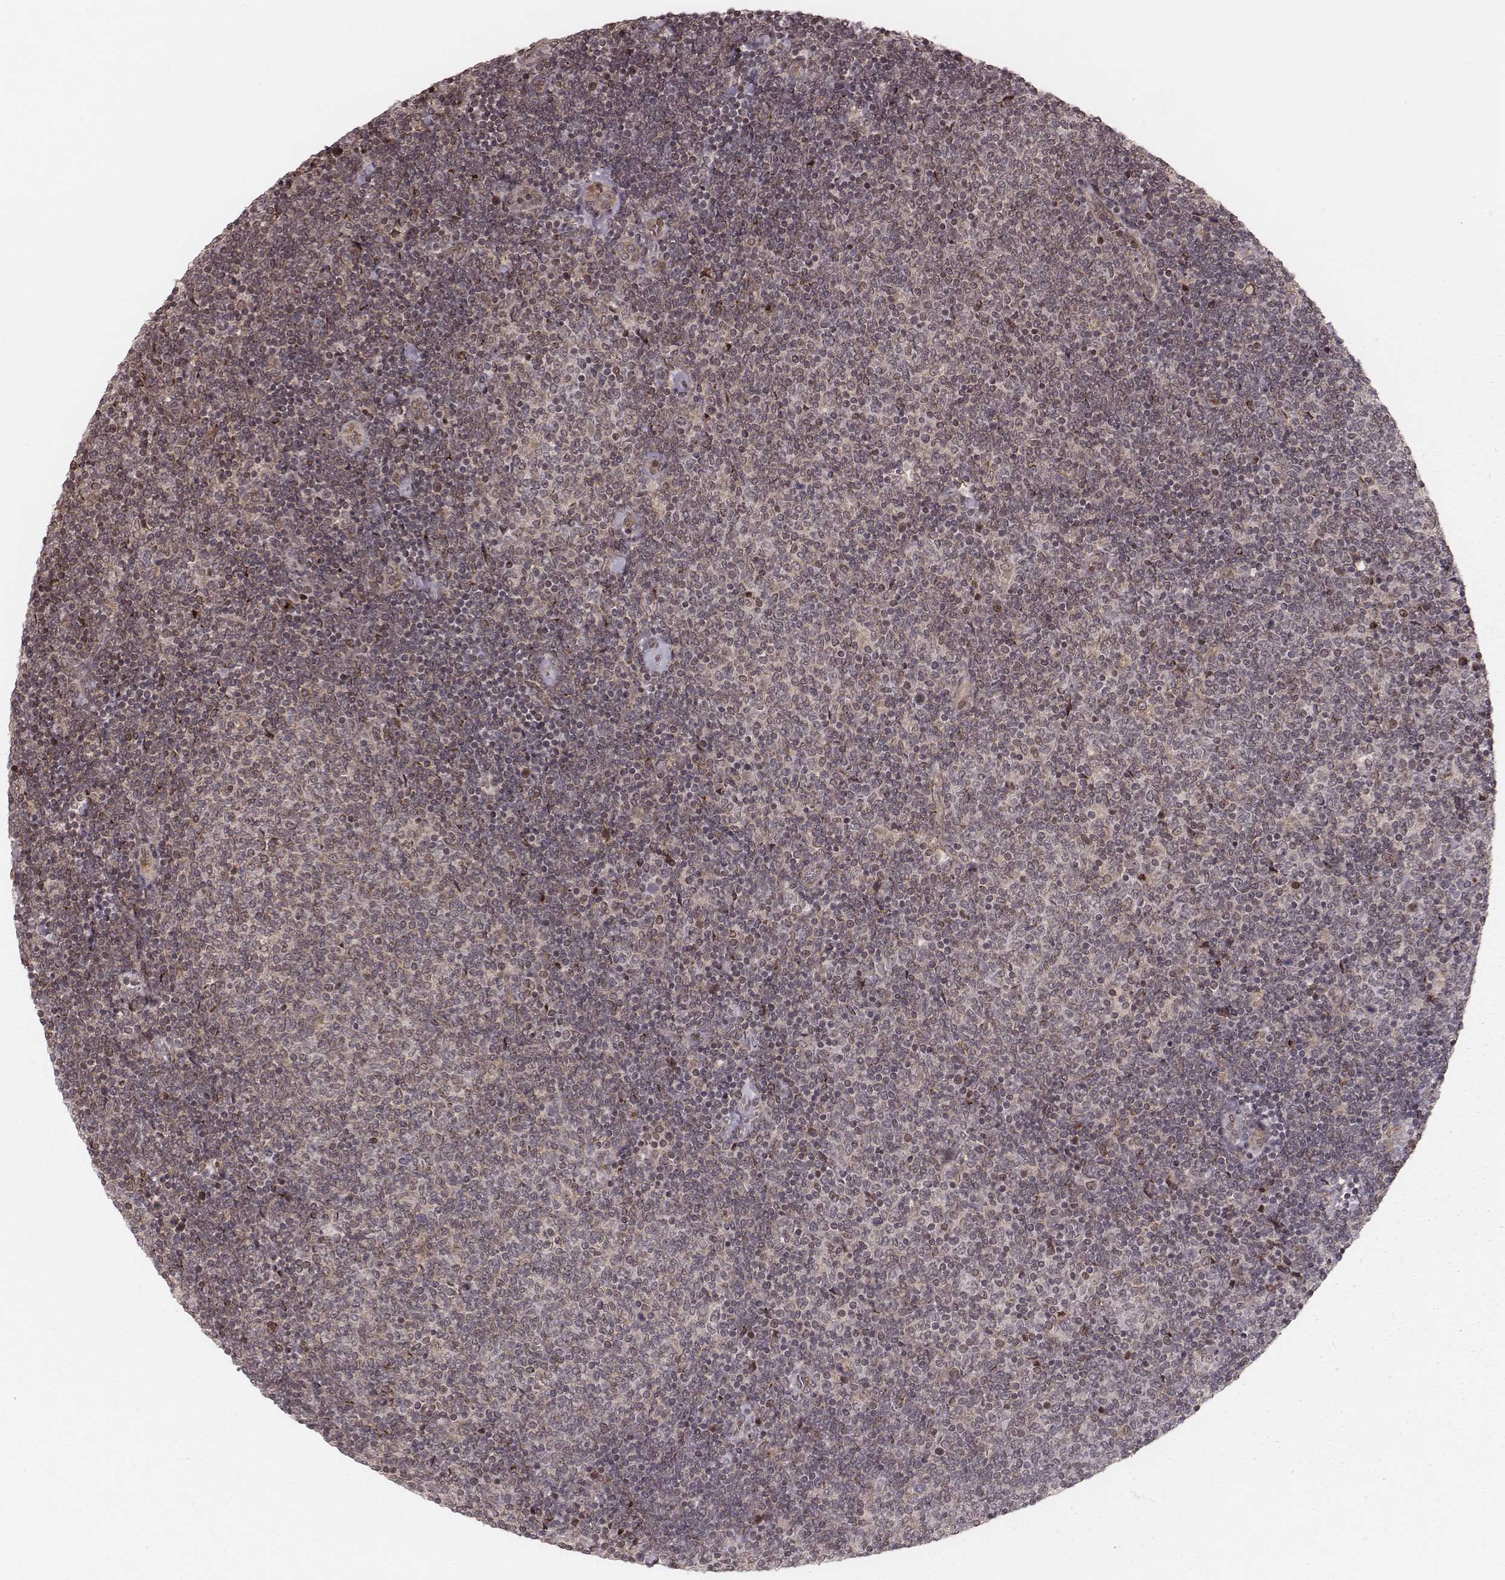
{"staining": {"intensity": "weak", "quantity": "25%-75%", "location": "cytoplasmic/membranous"}, "tissue": "lymphoma", "cell_type": "Tumor cells", "image_type": "cancer", "snomed": [{"axis": "morphology", "description": "Malignant lymphoma, non-Hodgkin's type, Low grade"}, {"axis": "topography", "description": "Lymph node"}], "caption": "This histopathology image demonstrates low-grade malignant lymphoma, non-Hodgkin's type stained with IHC to label a protein in brown. The cytoplasmic/membranous of tumor cells show weak positivity for the protein. Nuclei are counter-stained blue.", "gene": "MYO19", "patient": {"sex": "male", "age": 52}}